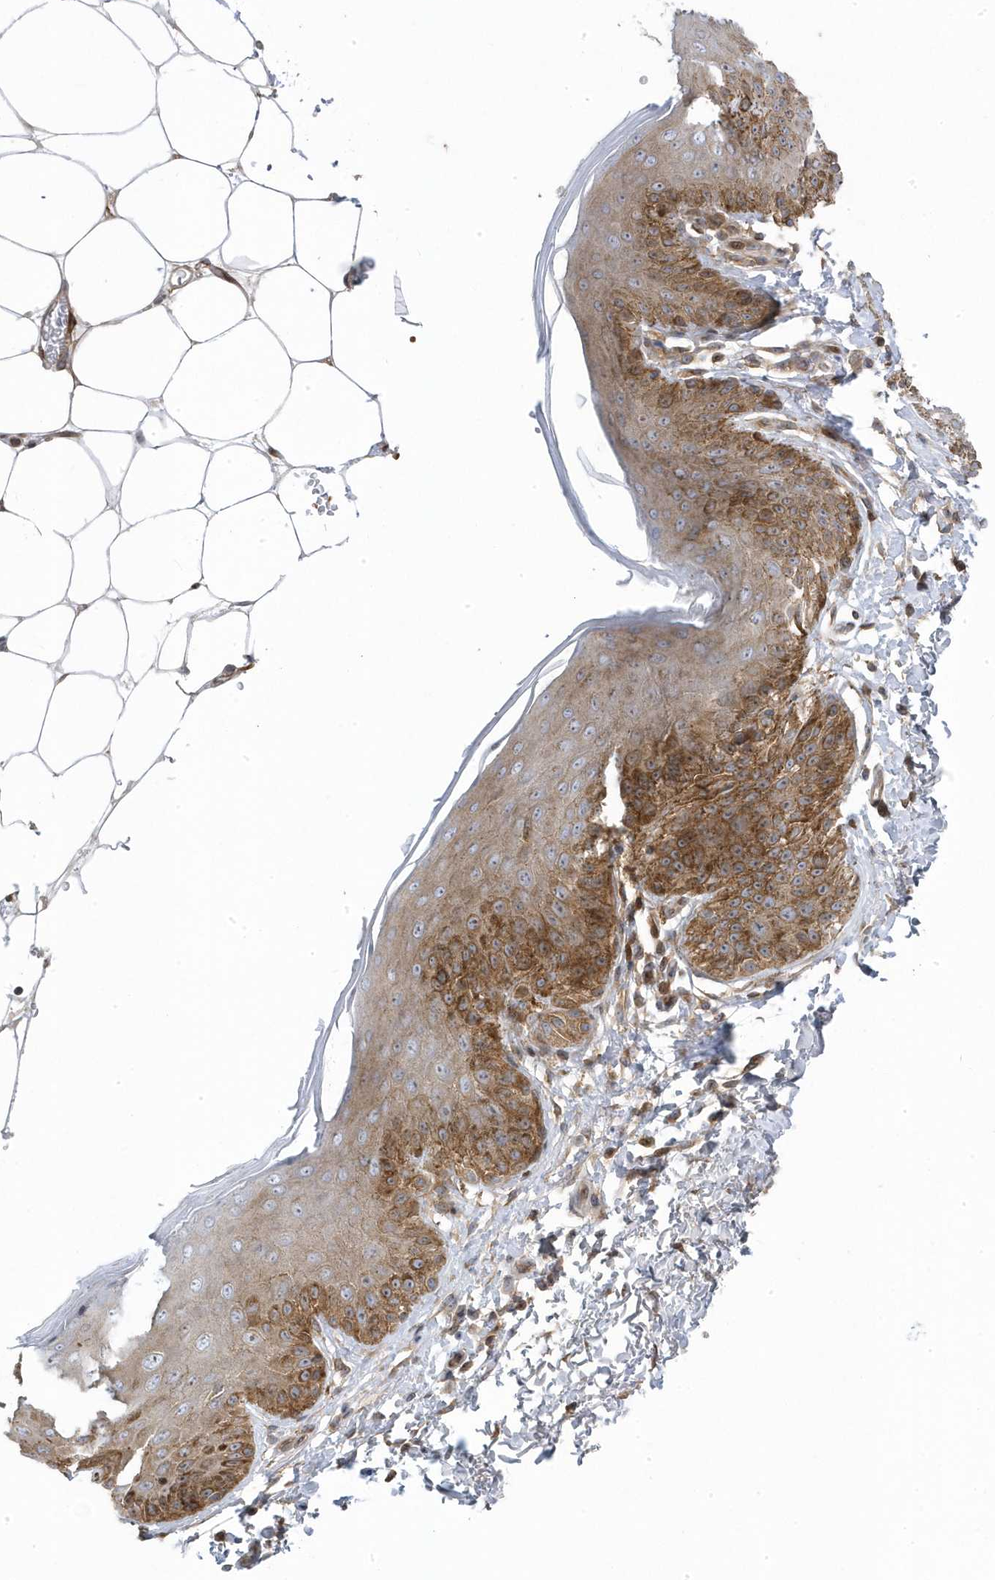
{"staining": {"intensity": "moderate", "quantity": "25%-75%", "location": "cytoplasmic/membranous"}, "tissue": "skin", "cell_type": "Epidermal cells", "image_type": "normal", "snomed": [{"axis": "morphology", "description": "Normal tissue, NOS"}, {"axis": "topography", "description": "Anal"}], "caption": "Immunohistochemical staining of unremarkable skin reveals 25%-75% levels of moderate cytoplasmic/membranous protein positivity in approximately 25%-75% of epidermal cells. The staining was performed using DAB, with brown indicating positive protein expression. Nuclei are stained blue with hematoxylin.", "gene": "MAP7D3", "patient": {"sex": "male", "age": 44}}